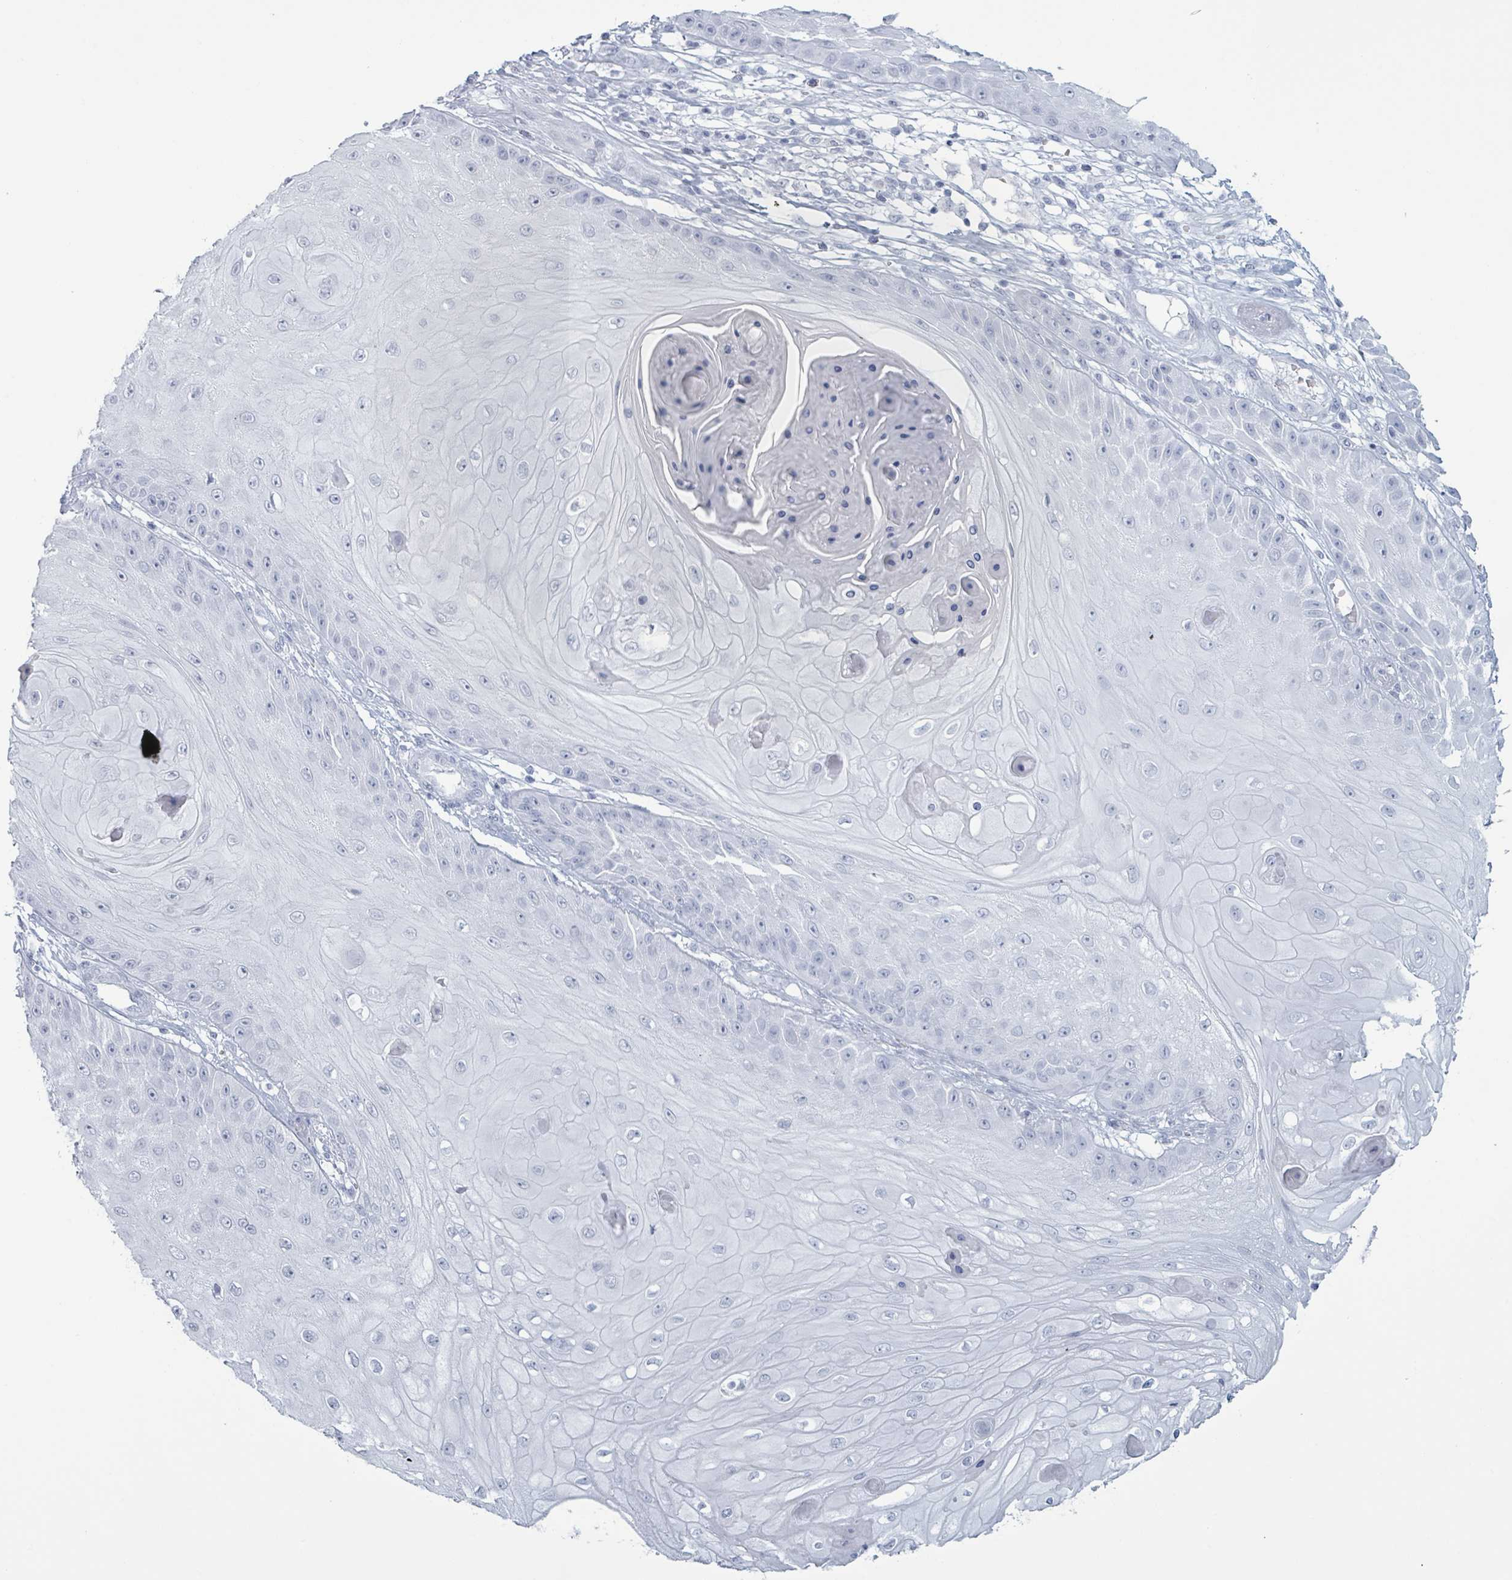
{"staining": {"intensity": "negative", "quantity": "none", "location": "none"}, "tissue": "skin cancer", "cell_type": "Tumor cells", "image_type": "cancer", "snomed": [{"axis": "morphology", "description": "Squamous cell carcinoma, NOS"}, {"axis": "topography", "description": "Skin"}], "caption": "A micrograph of human skin cancer (squamous cell carcinoma) is negative for staining in tumor cells. (DAB immunohistochemistry visualized using brightfield microscopy, high magnification).", "gene": "KRT8", "patient": {"sex": "male", "age": 70}}